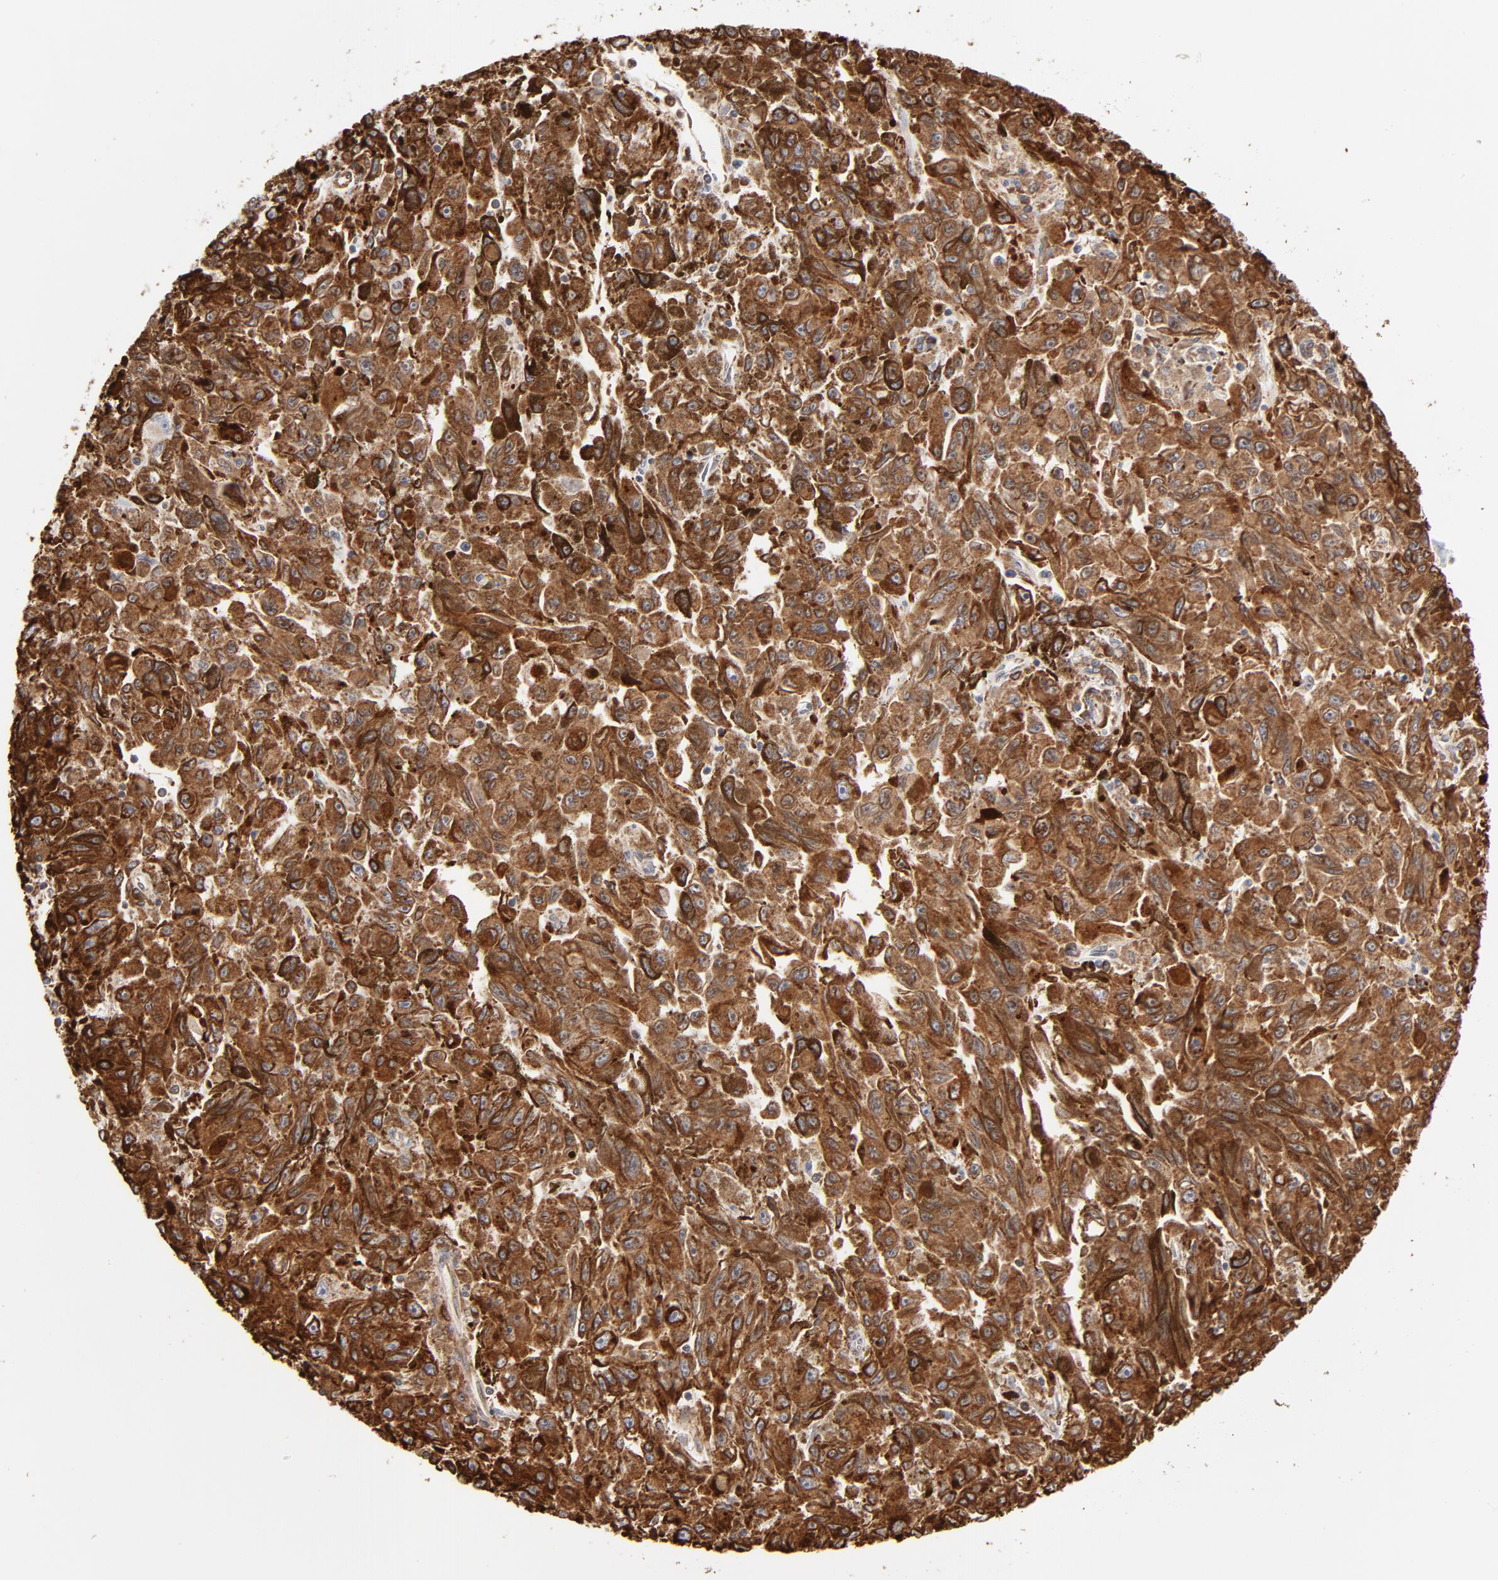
{"staining": {"intensity": "strong", "quantity": ">75%", "location": "cytoplasmic/membranous"}, "tissue": "melanoma", "cell_type": "Tumor cells", "image_type": "cancer", "snomed": [{"axis": "morphology", "description": "Malignant melanoma, NOS"}, {"axis": "topography", "description": "Skin"}], "caption": "Protein staining reveals strong cytoplasmic/membranous staining in about >75% of tumor cells in malignant melanoma. (DAB = brown stain, brightfield microscopy at high magnification).", "gene": "CANX", "patient": {"sex": "female", "age": 104}}